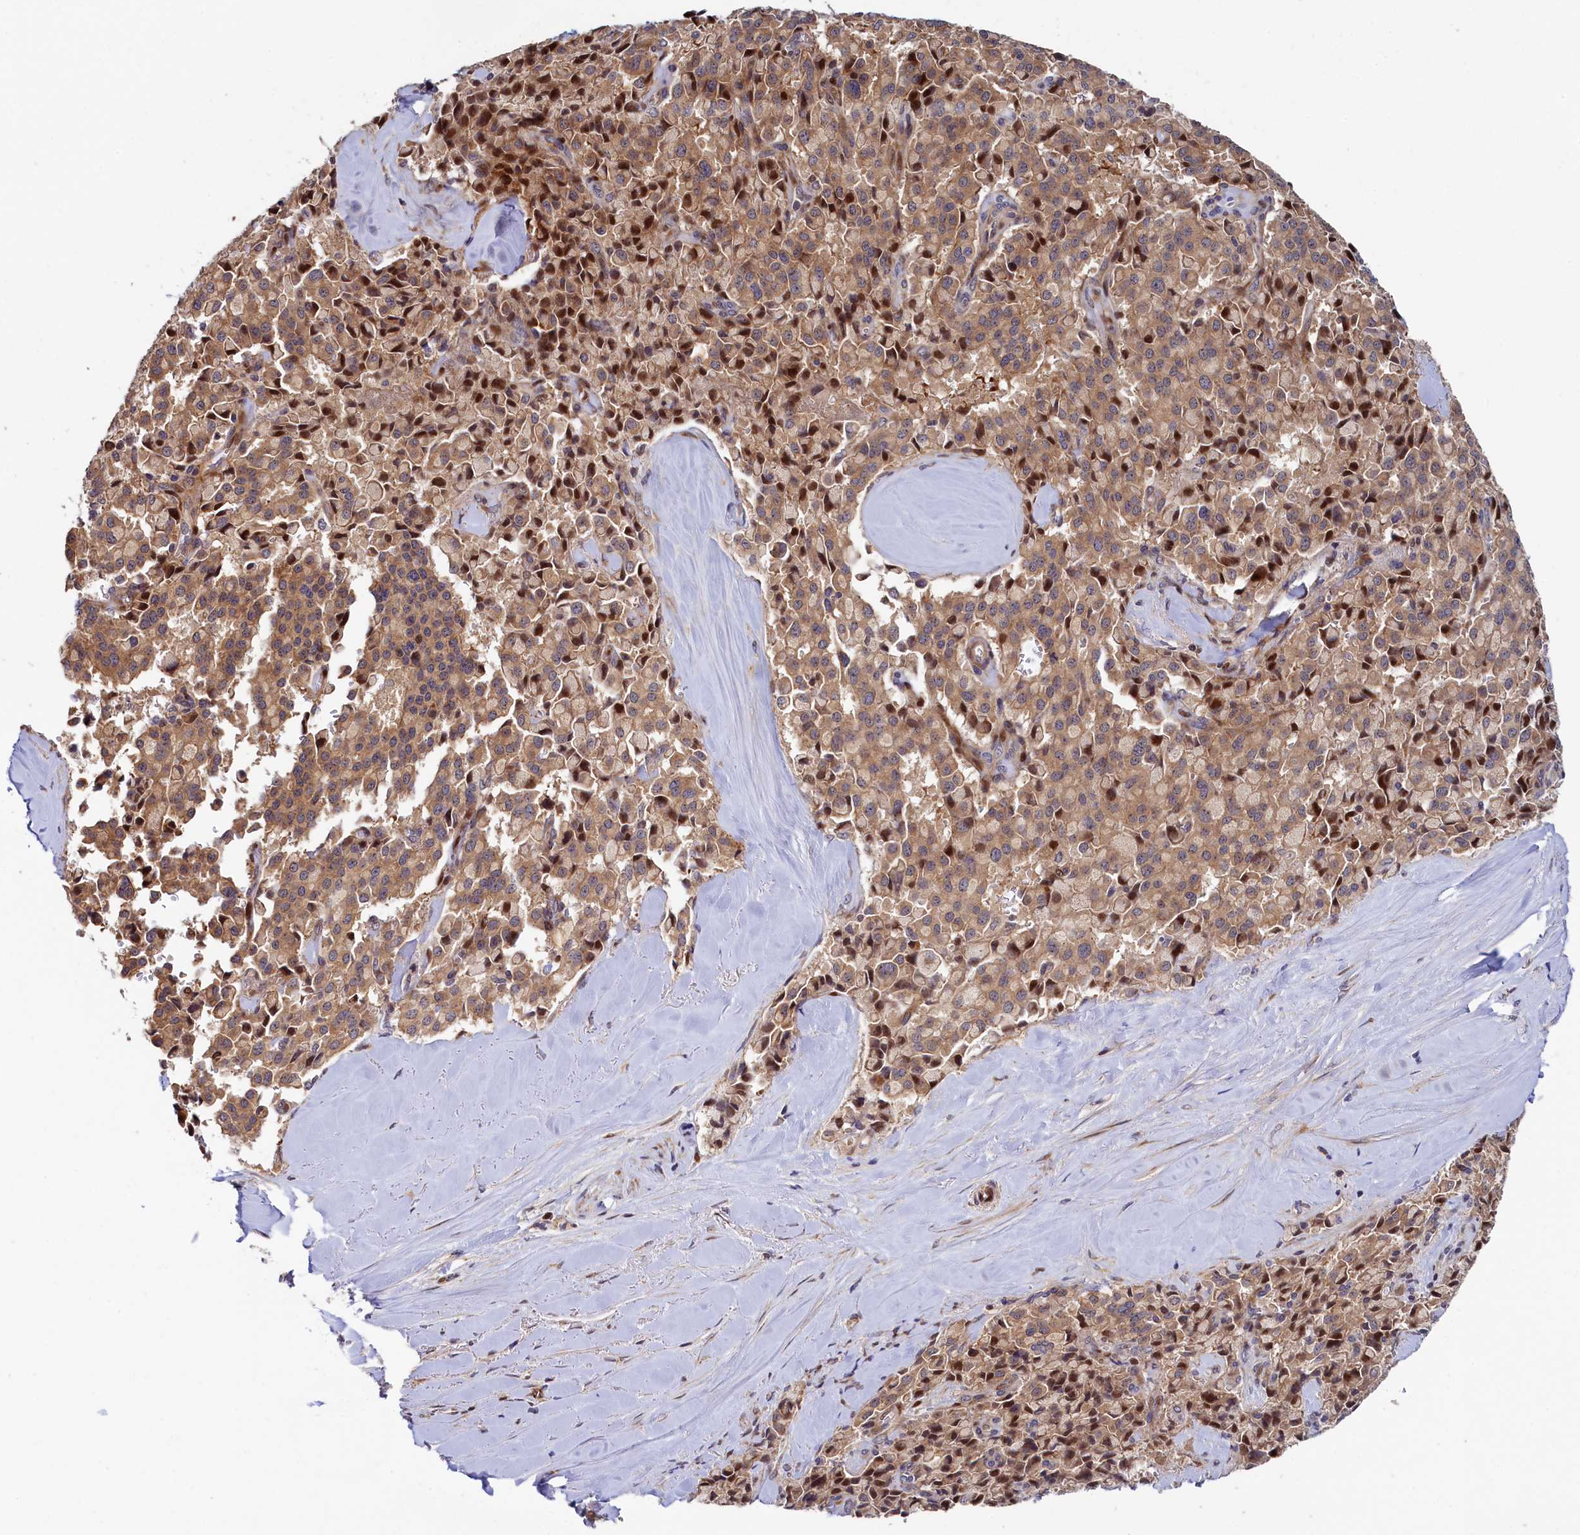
{"staining": {"intensity": "moderate", "quantity": ">75%", "location": "cytoplasmic/membranous,nuclear"}, "tissue": "pancreatic cancer", "cell_type": "Tumor cells", "image_type": "cancer", "snomed": [{"axis": "morphology", "description": "Adenocarcinoma, NOS"}, {"axis": "topography", "description": "Pancreas"}], "caption": "DAB (3,3'-diaminobenzidine) immunohistochemical staining of human pancreatic adenocarcinoma exhibits moderate cytoplasmic/membranous and nuclear protein staining in approximately >75% of tumor cells.", "gene": "PIK3C3", "patient": {"sex": "male", "age": 65}}